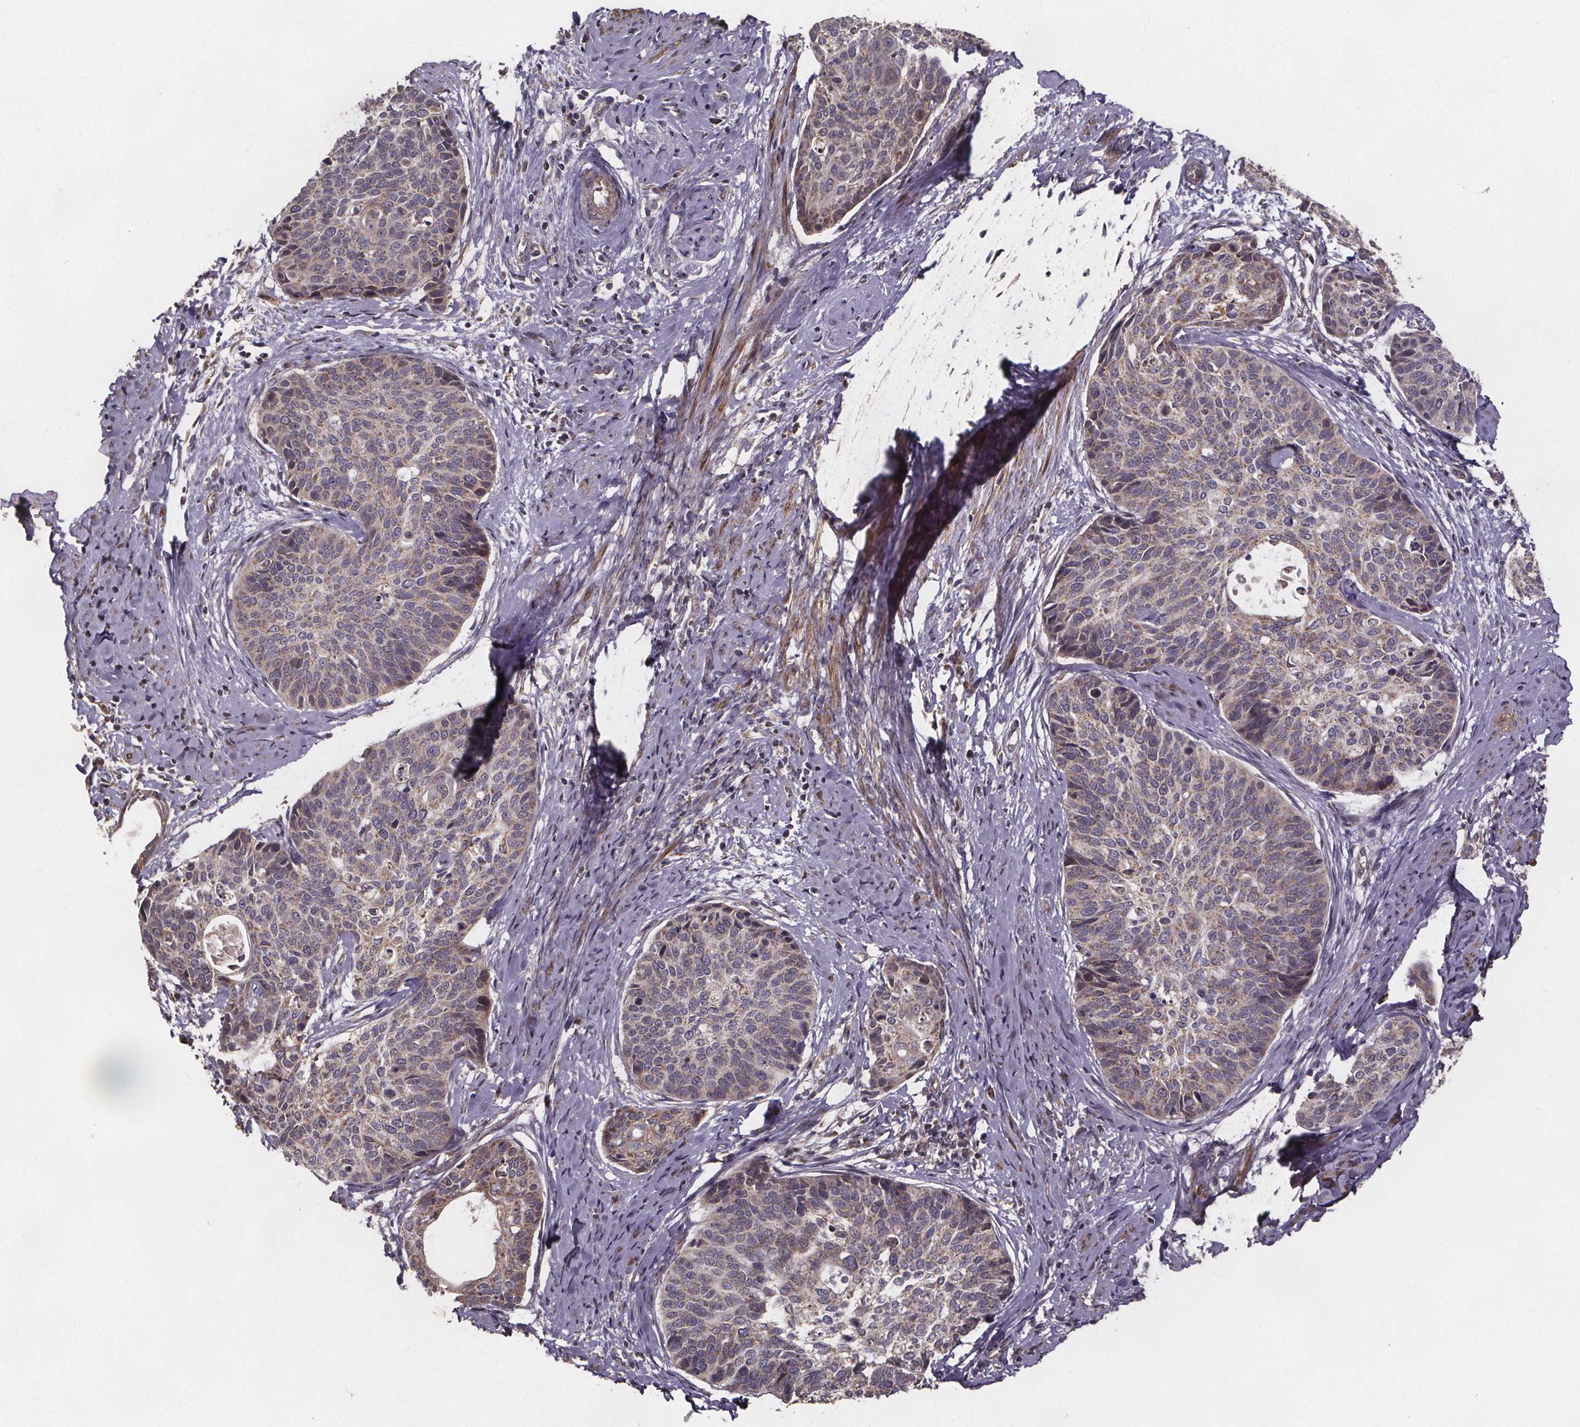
{"staining": {"intensity": "moderate", "quantity": "<25%", "location": "cytoplasmic/membranous"}, "tissue": "cervical cancer", "cell_type": "Tumor cells", "image_type": "cancer", "snomed": [{"axis": "morphology", "description": "Squamous cell carcinoma, NOS"}, {"axis": "topography", "description": "Cervix"}], "caption": "DAB (3,3'-diaminobenzidine) immunohistochemical staining of cervical squamous cell carcinoma reveals moderate cytoplasmic/membranous protein staining in about <25% of tumor cells.", "gene": "YME1L1", "patient": {"sex": "female", "age": 69}}